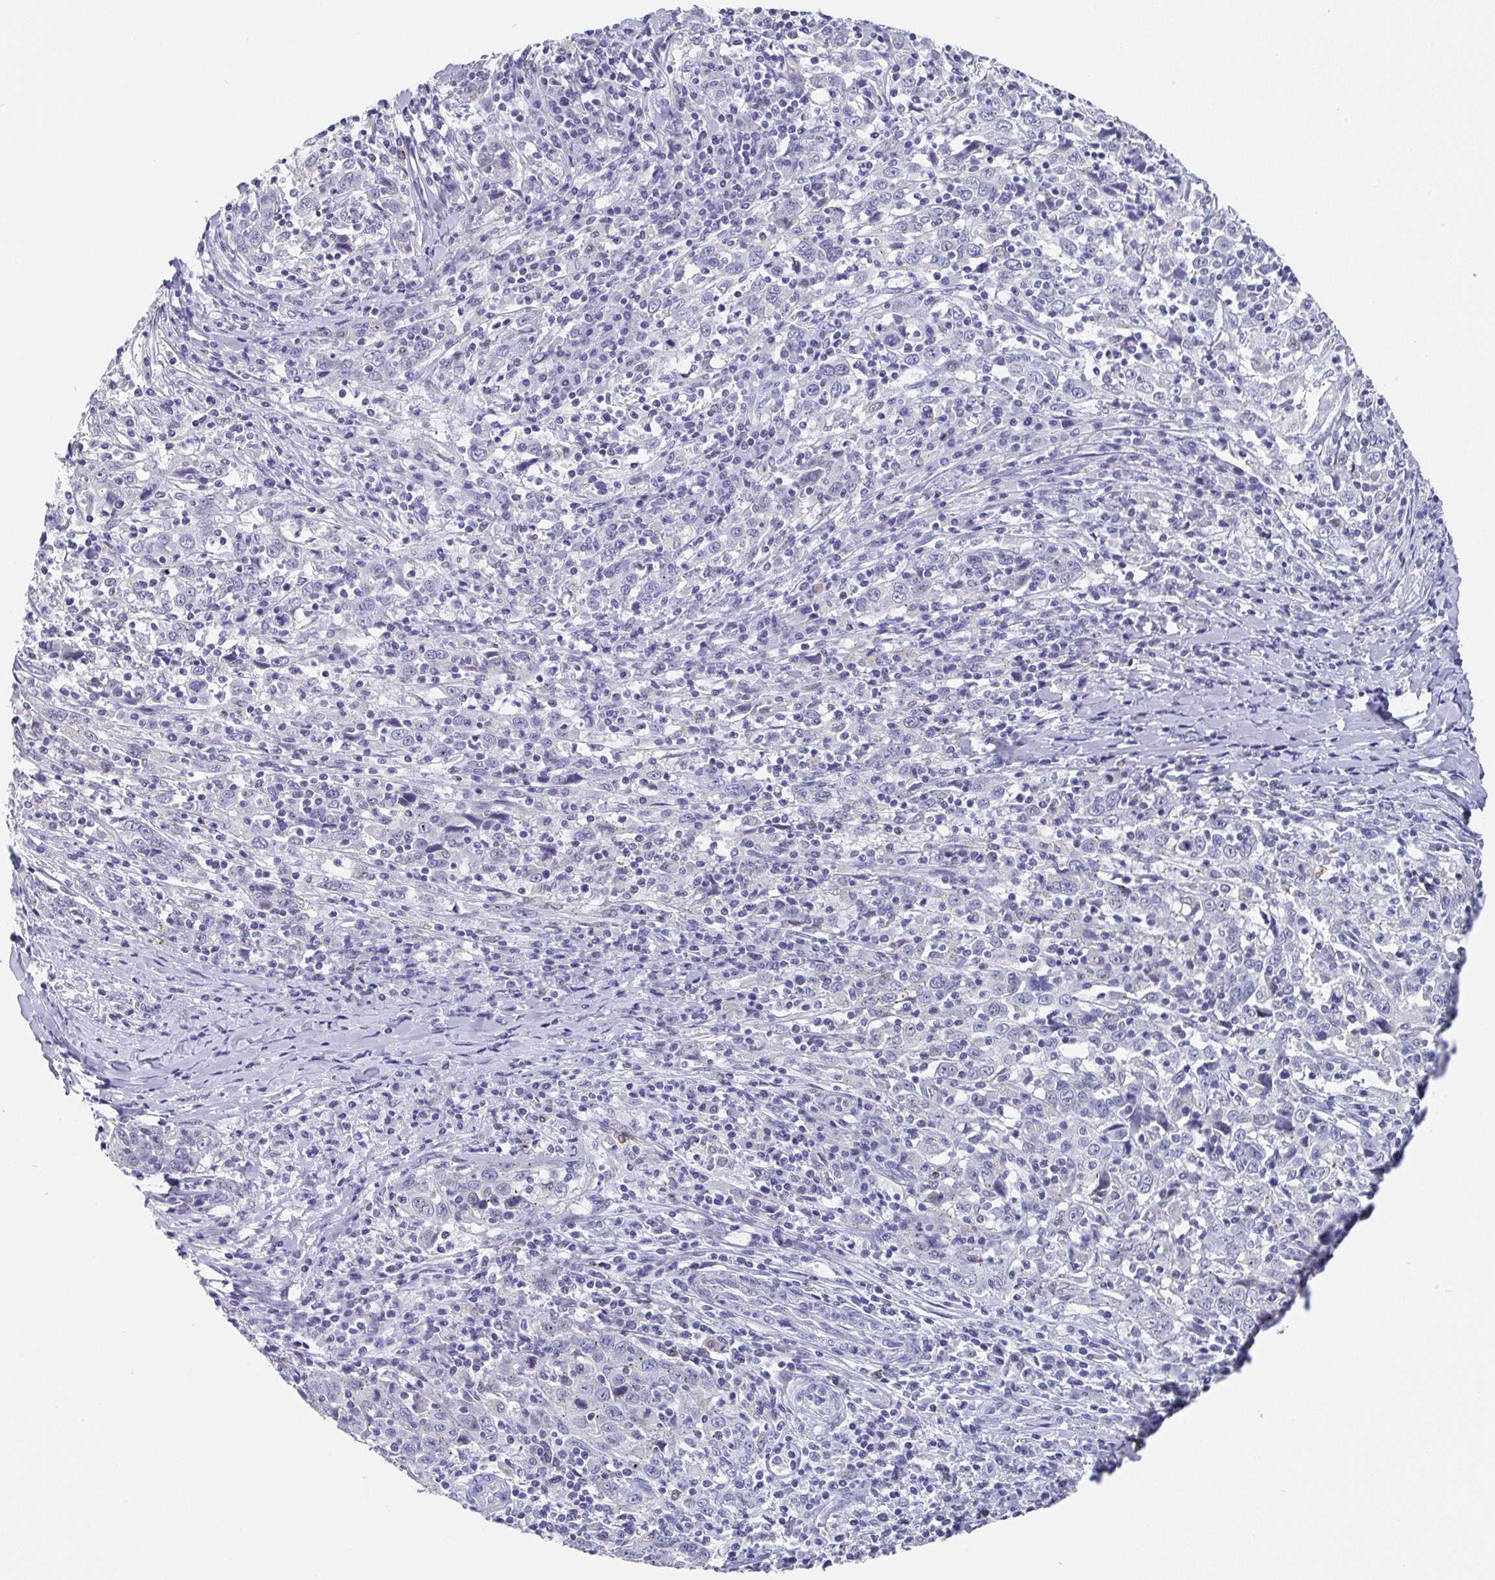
{"staining": {"intensity": "negative", "quantity": "none", "location": "none"}, "tissue": "cervical cancer", "cell_type": "Tumor cells", "image_type": "cancer", "snomed": [{"axis": "morphology", "description": "Squamous cell carcinoma, NOS"}, {"axis": "topography", "description": "Cervix"}], "caption": "A photomicrograph of human squamous cell carcinoma (cervical) is negative for staining in tumor cells. (DAB (3,3'-diaminobenzidine) immunohistochemistry (IHC), high magnification).", "gene": "TNFRSF8", "patient": {"sex": "female", "age": 46}}